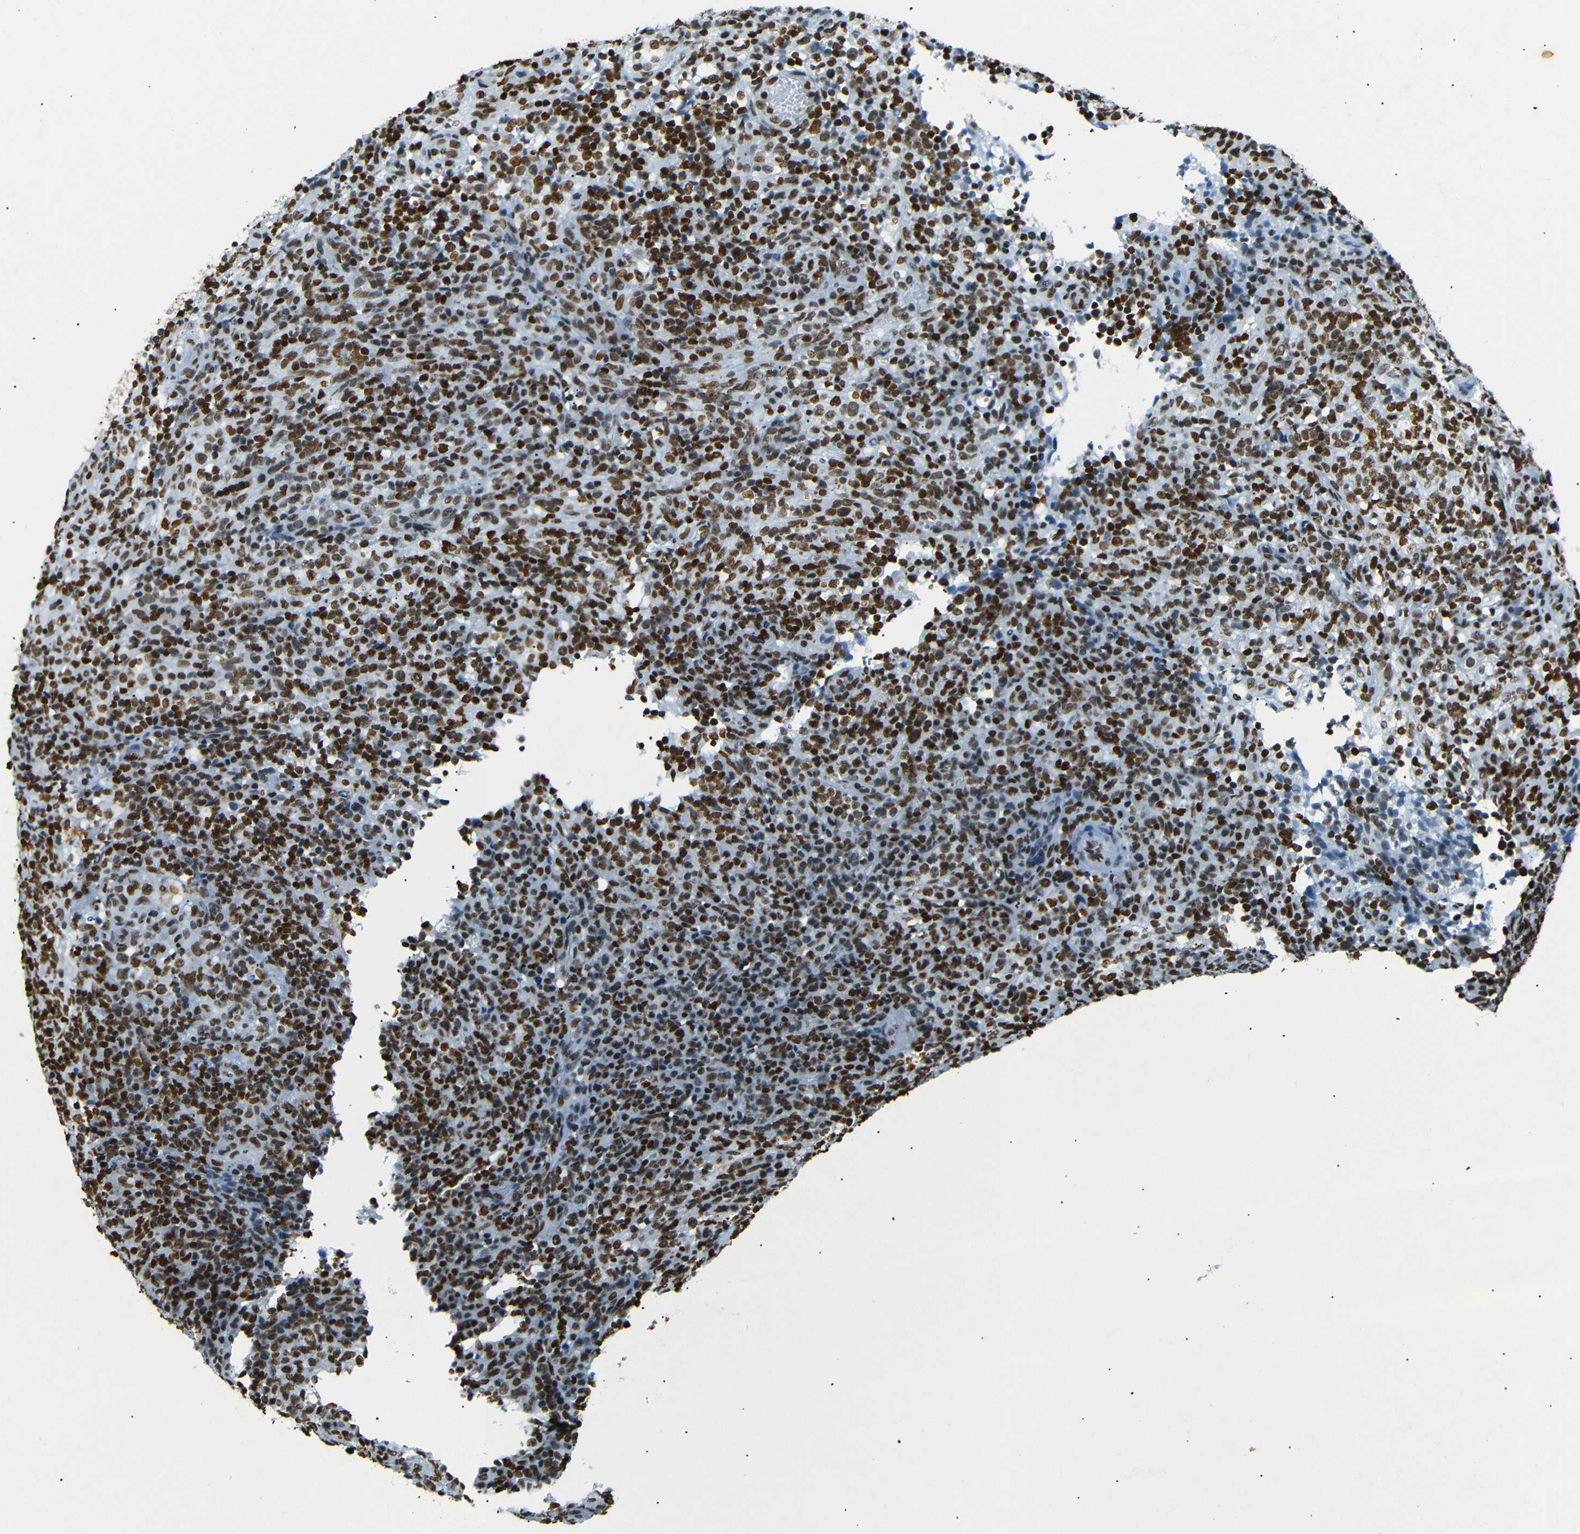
{"staining": {"intensity": "strong", "quantity": ">75%", "location": "nuclear"}, "tissue": "lymphoma", "cell_type": "Tumor cells", "image_type": "cancer", "snomed": [{"axis": "morphology", "description": "Malignant lymphoma, non-Hodgkin's type, High grade"}, {"axis": "topography", "description": "Lymph node"}], "caption": "IHC histopathology image of lymphoma stained for a protein (brown), which displays high levels of strong nuclear positivity in approximately >75% of tumor cells.", "gene": "HMGN1", "patient": {"sex": "female", "age": 76}}